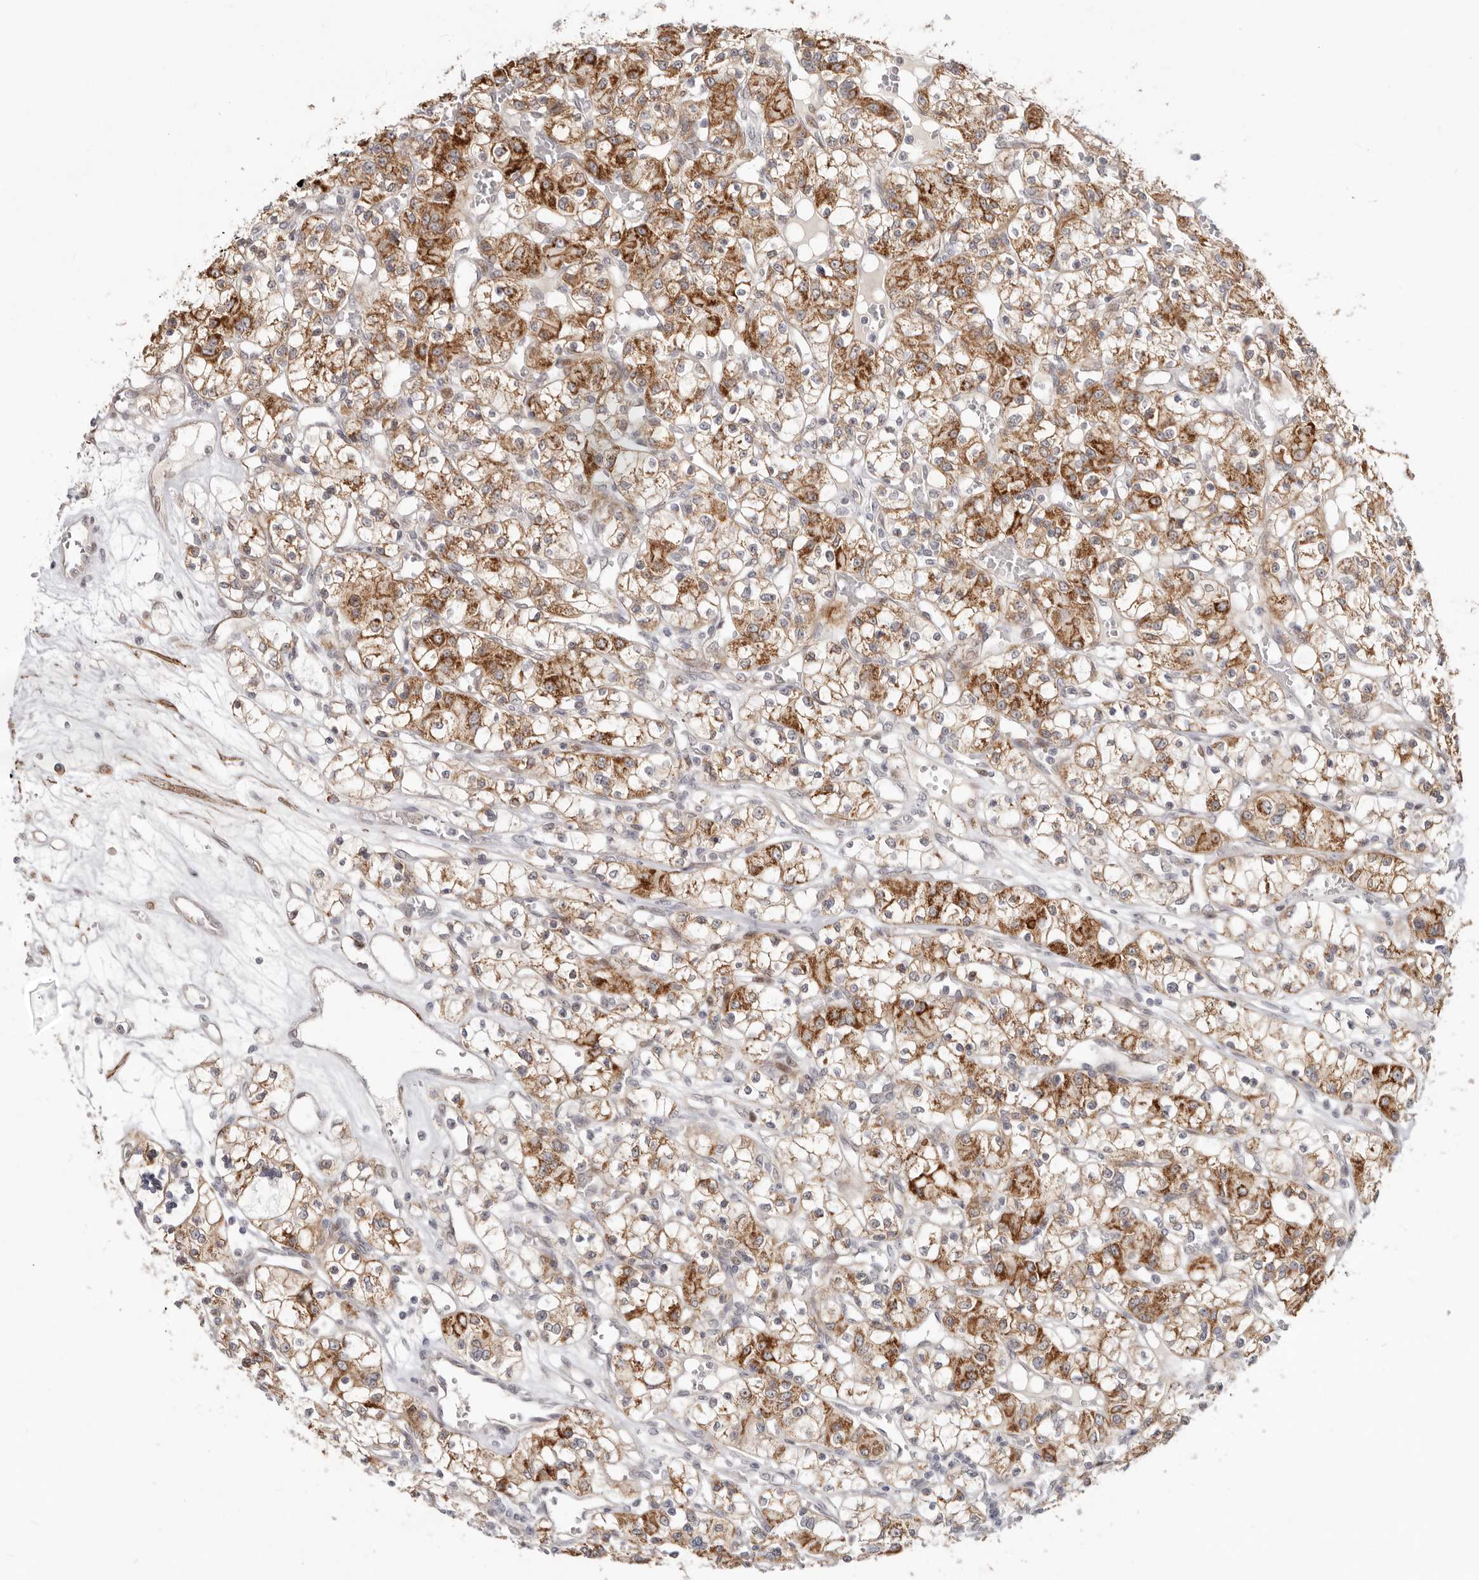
{"staining": {"intensity": "moderate", "quantity": ">75%", "location": "cytoplasmic/membranous"}, "tissue": "renal cancer", "cell_type": "Tumor cells", "image_type": "cancer", "snomed": [{"axis": "morphology", "description": "Adenocarcinoma, NOS"}, {"axis": "topography", "description": "Kidney"}], "caption": "A micrograph showing moderate cytoplasmic/membranous staining in approximately >75% of tumor cells in renal cancer (adenocarcinoma), as visualized by brown immunohistochemical staining.", "gene": "SZT2", "patient": {"sex": "female", "age": 59}}